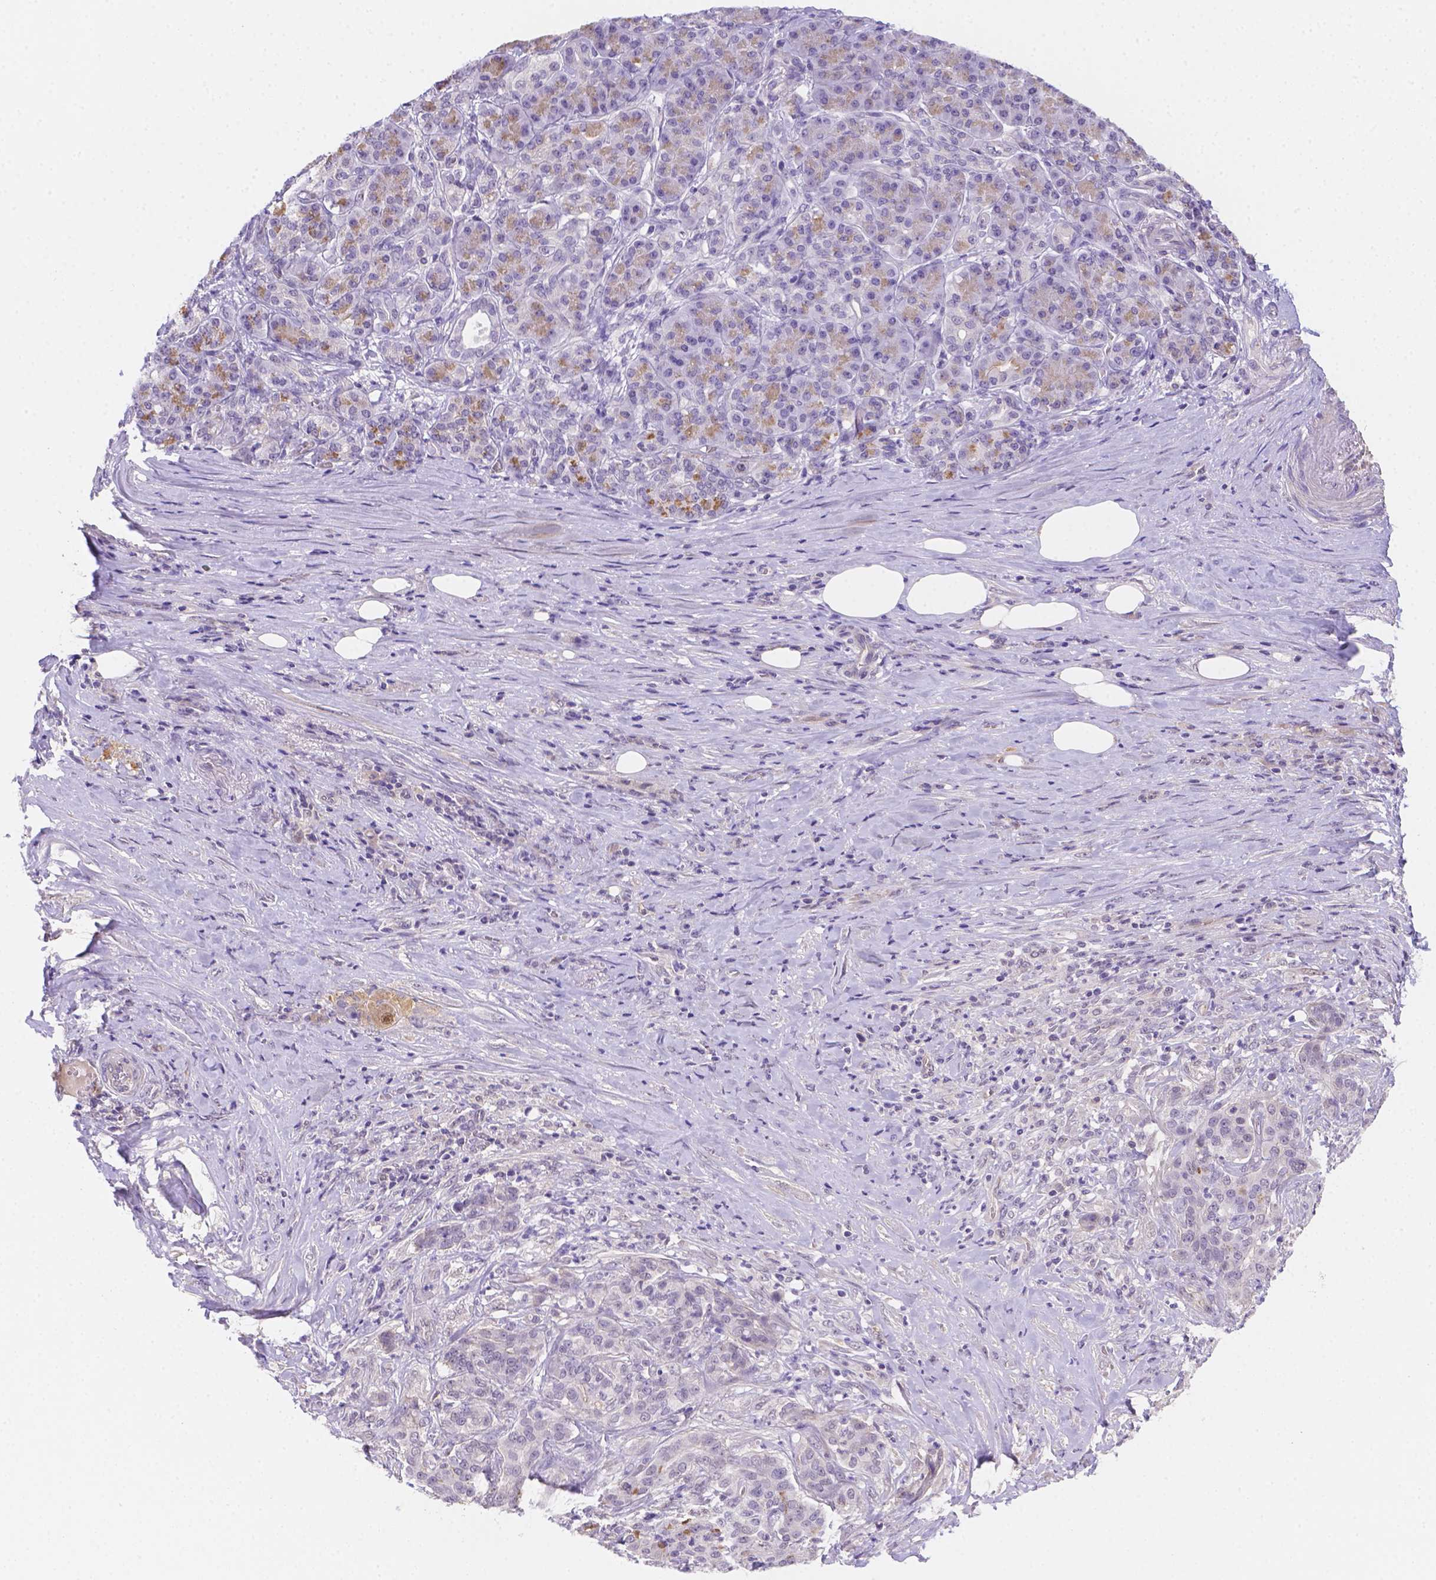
{"staining": {"intensity": "negative", "quantity": "none", "location": "none"}, "tissue": "pancreatic cancer", "cell_type": "Tumor cells", "image_type": "cancer", "snomed": [{"axis": "morphology", "description": "Normal tissue, NOS"}, {"axis": "morphology", "description": "Inflammation, NOS"}, {"axis": "morphology", "description": "Adenocarcinoma, NOS"}, {"axis": "topography", "description": "Pancreas"}], "caption": "Tumor cells are negative for brown protein staining in pancreatic adenocarcinoma.", "gene": "NXPE2", "patient": {"sex": "male", "age": 57}}